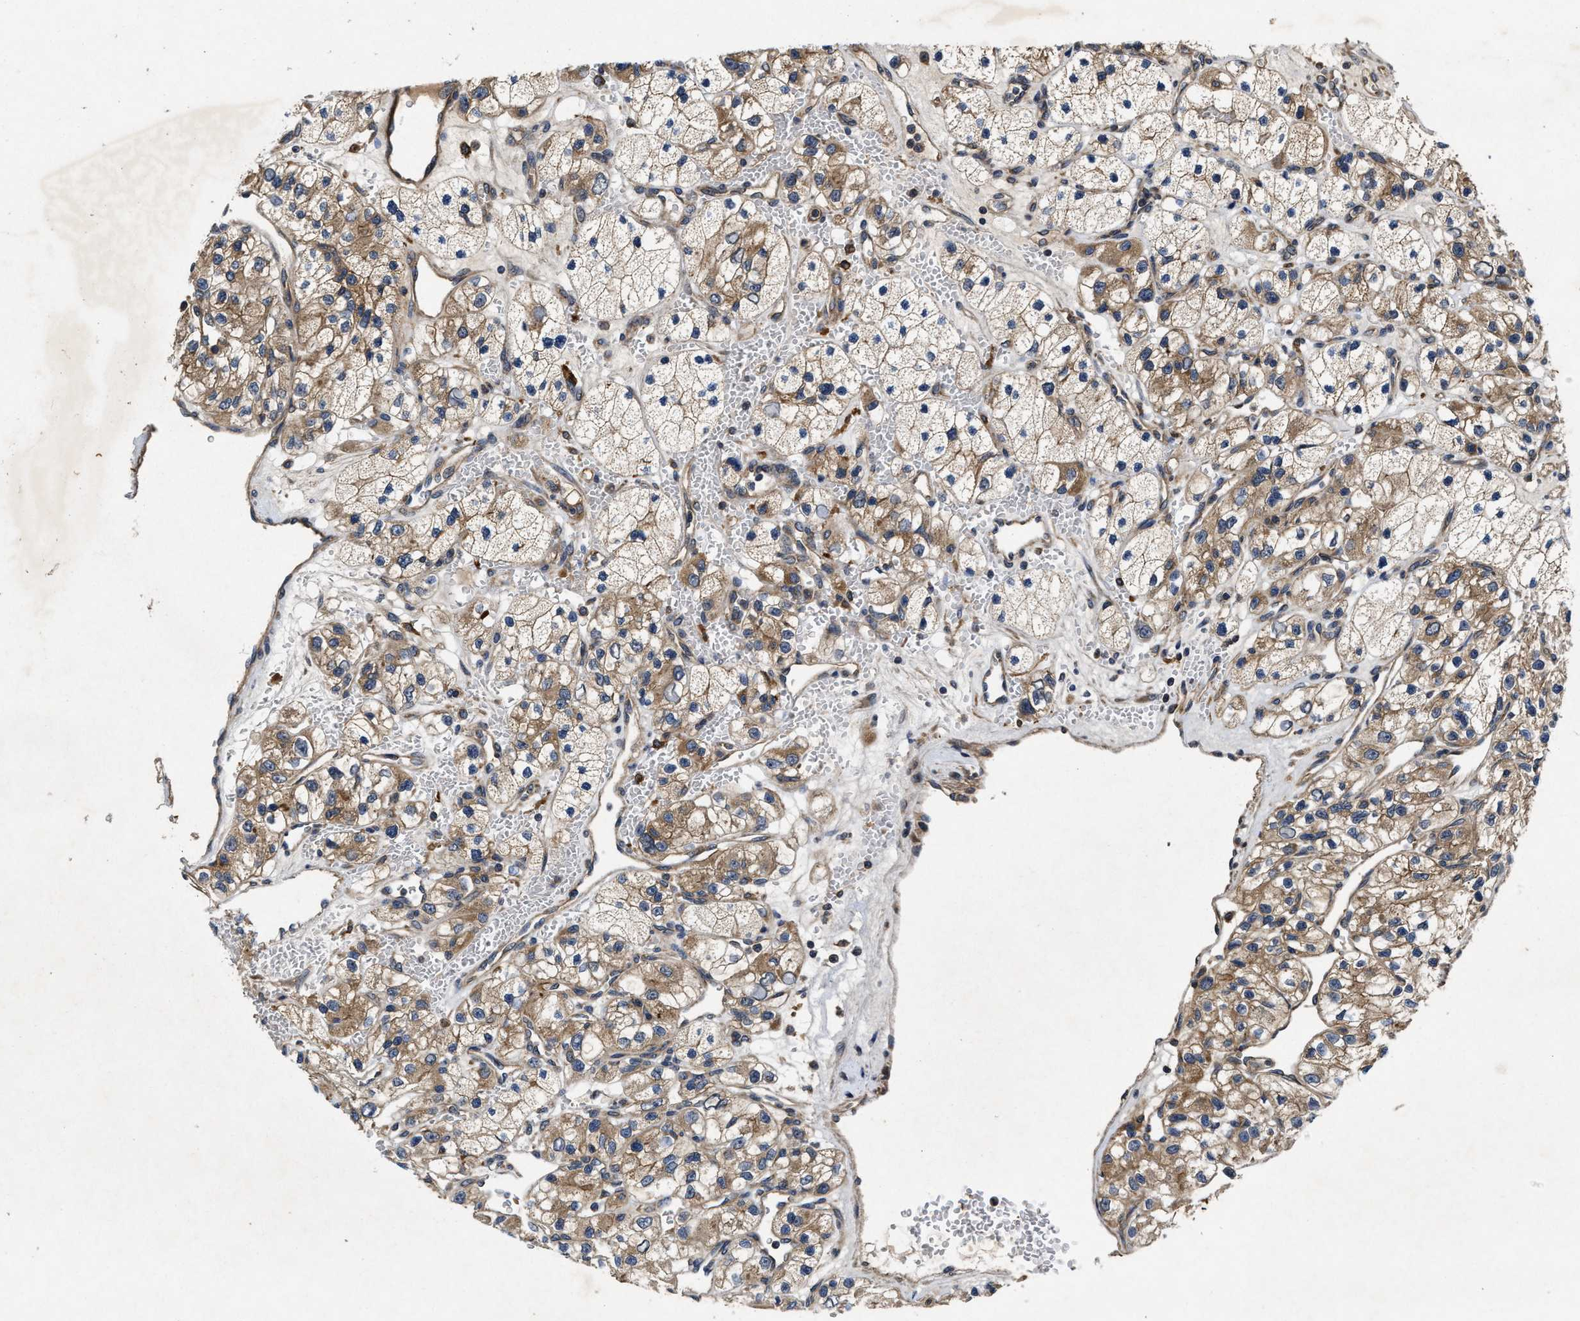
{"staining": {"intensity": "weak", "quantity": ">75%", "location": "cytoplasmic/membranous"}, "tissue": "renal cancer", "cell_type": "Tumor cells", "image_type": "cancer", "snomed": [{"axis": "morphology", "description": "Adenocarcinoma, NOS"}, {"axis": "topography", "description": "Kidney"}], "caption": "Immunohistochemical staining of adenocarcinoma (renal) shows low levels of weak cytoplasmic/membranous protein positivity in about >75% of tumor cells.", "gene": "EFNA4", "patient": {"sex": "female", "age": 57}}